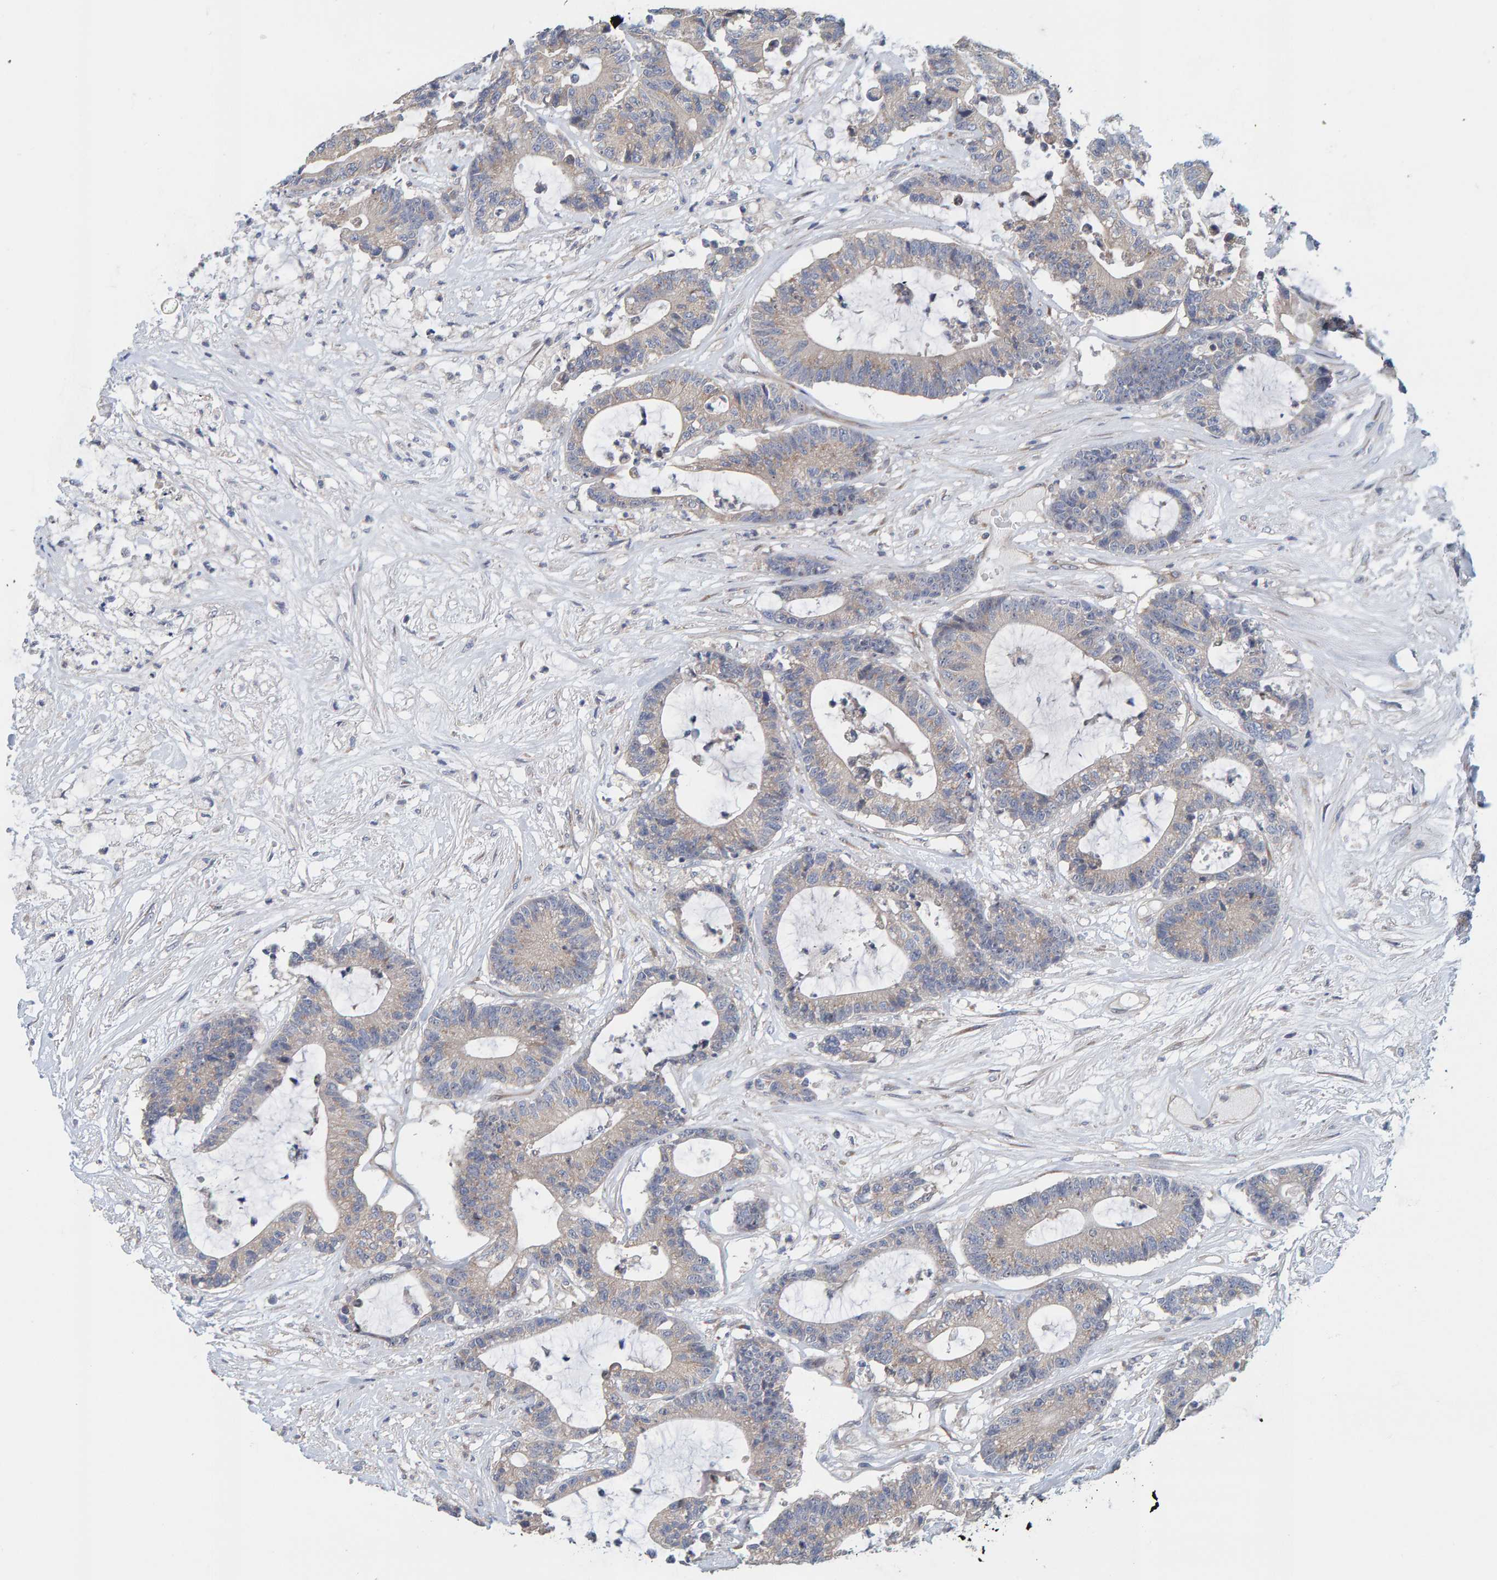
{"staining": {"intensity": "weak", "quantity": "<25%", "location": "cytoplasmic/membranous"}, "tissue": "colorectal cancer", "cell_type": "Tumor cells", "image_type": "cancer", "snomed": [{"axis": "morphology", "description": "Adenocarcinoma, NOS"}, {"axis": "topography", "description": "Colon"}], "caption": "There is no significant expression in tumor cells of adenocarcinoma (colorectal).", "gene": "CCM2", "patient": {"sex": "female", "age": 84}}